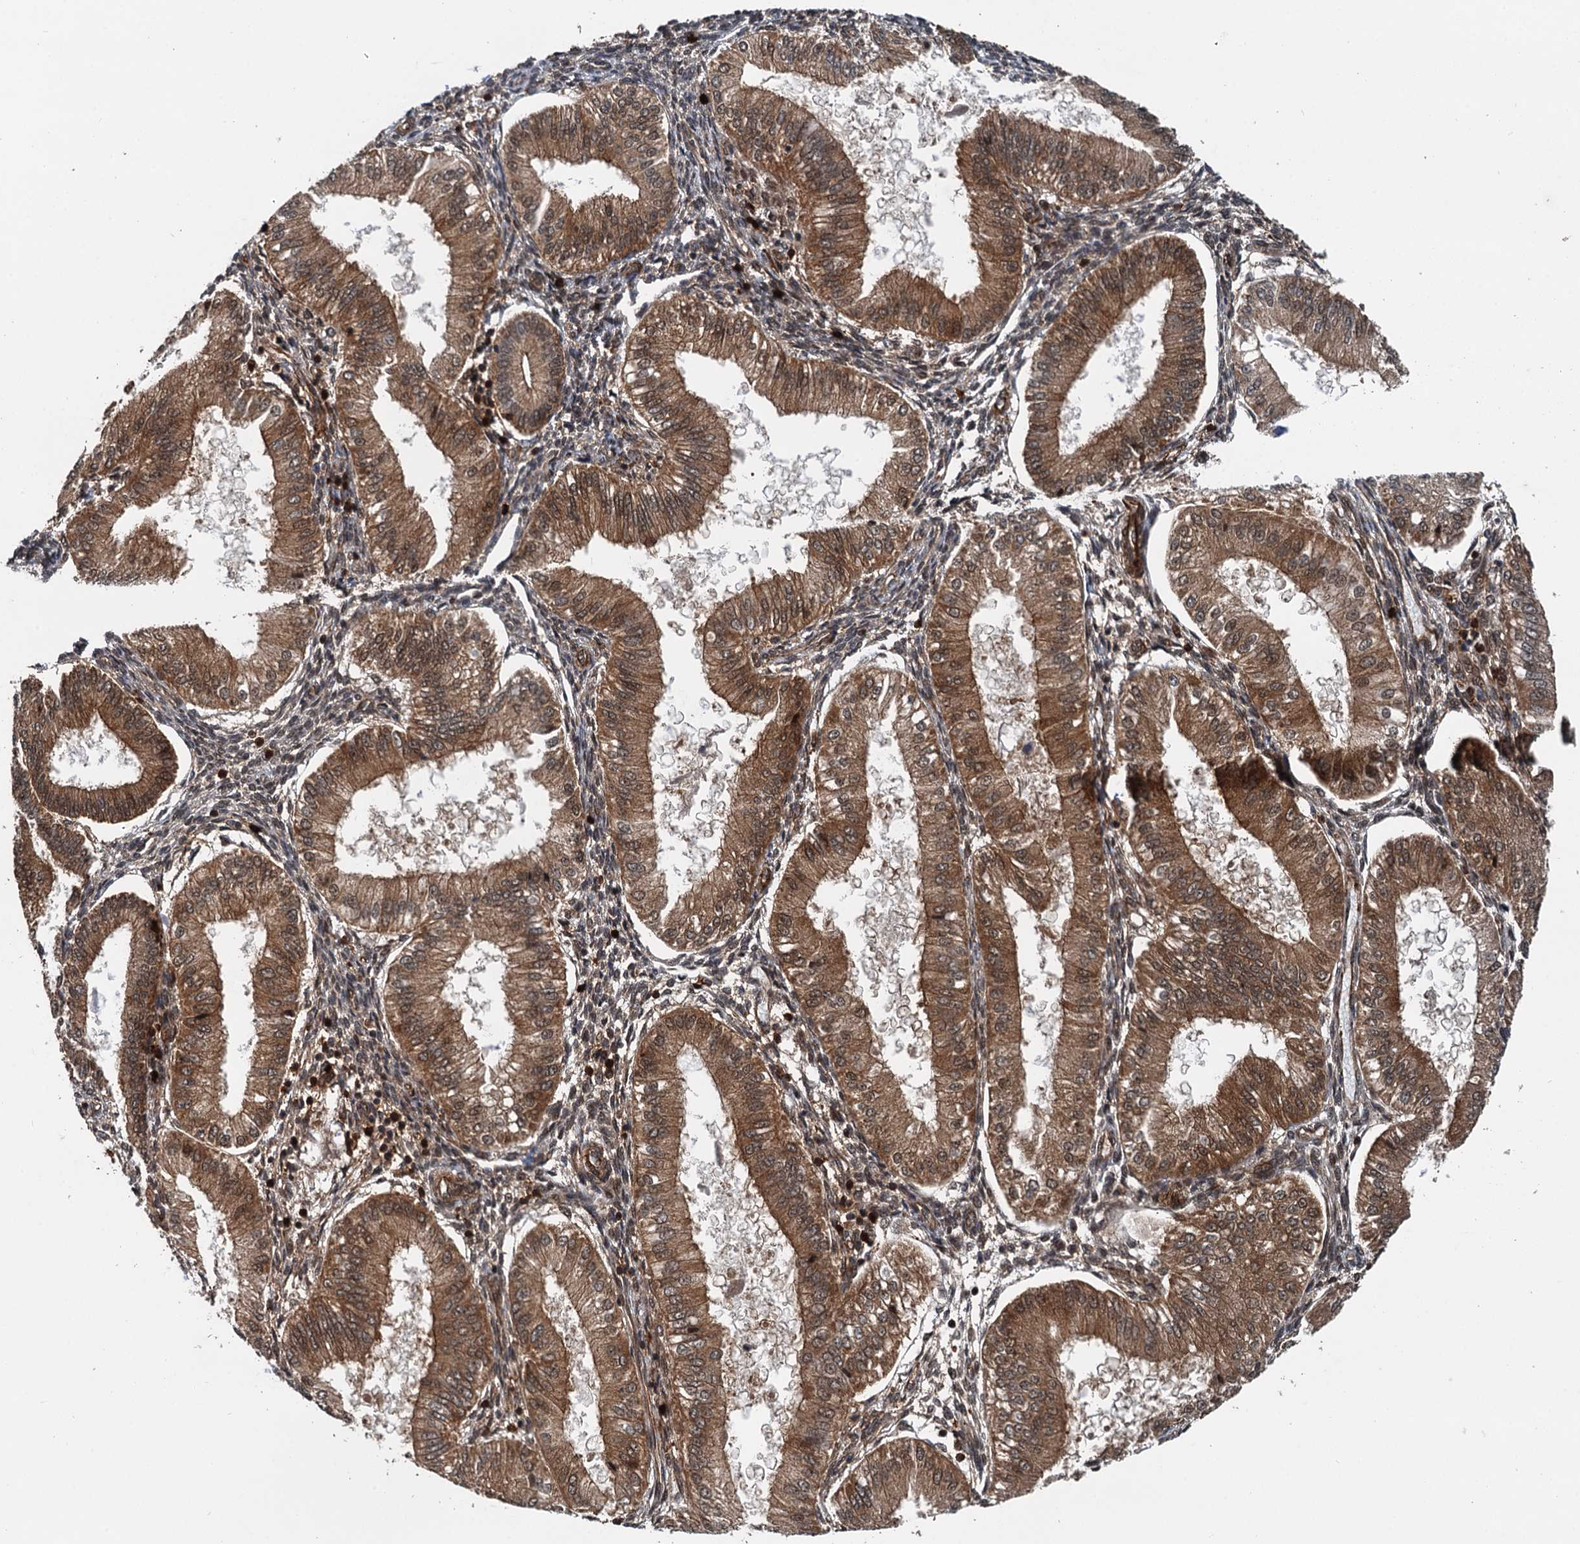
{"staining": {"intensity": "moderate", "quantity": ">75%", "location": "cytoplasmic/membranous,nuclear"}, "tissue": "endometrium", "cell_type": "Cells in endometrial stroma", "image_type": "normal", "snomed": [{"axis": "morphology", "description": "Normal tissue, NOS"}, {"axis": "topography", "description": "Endometrium"}], "caption": "Endometrium stained for a protein demonstrates moderate cytoplasmic/membranous,nuclear positivity in cells in endometrial stroma.", "gene": "STUB1", "patient": {"sex": "female", "age": 39}}